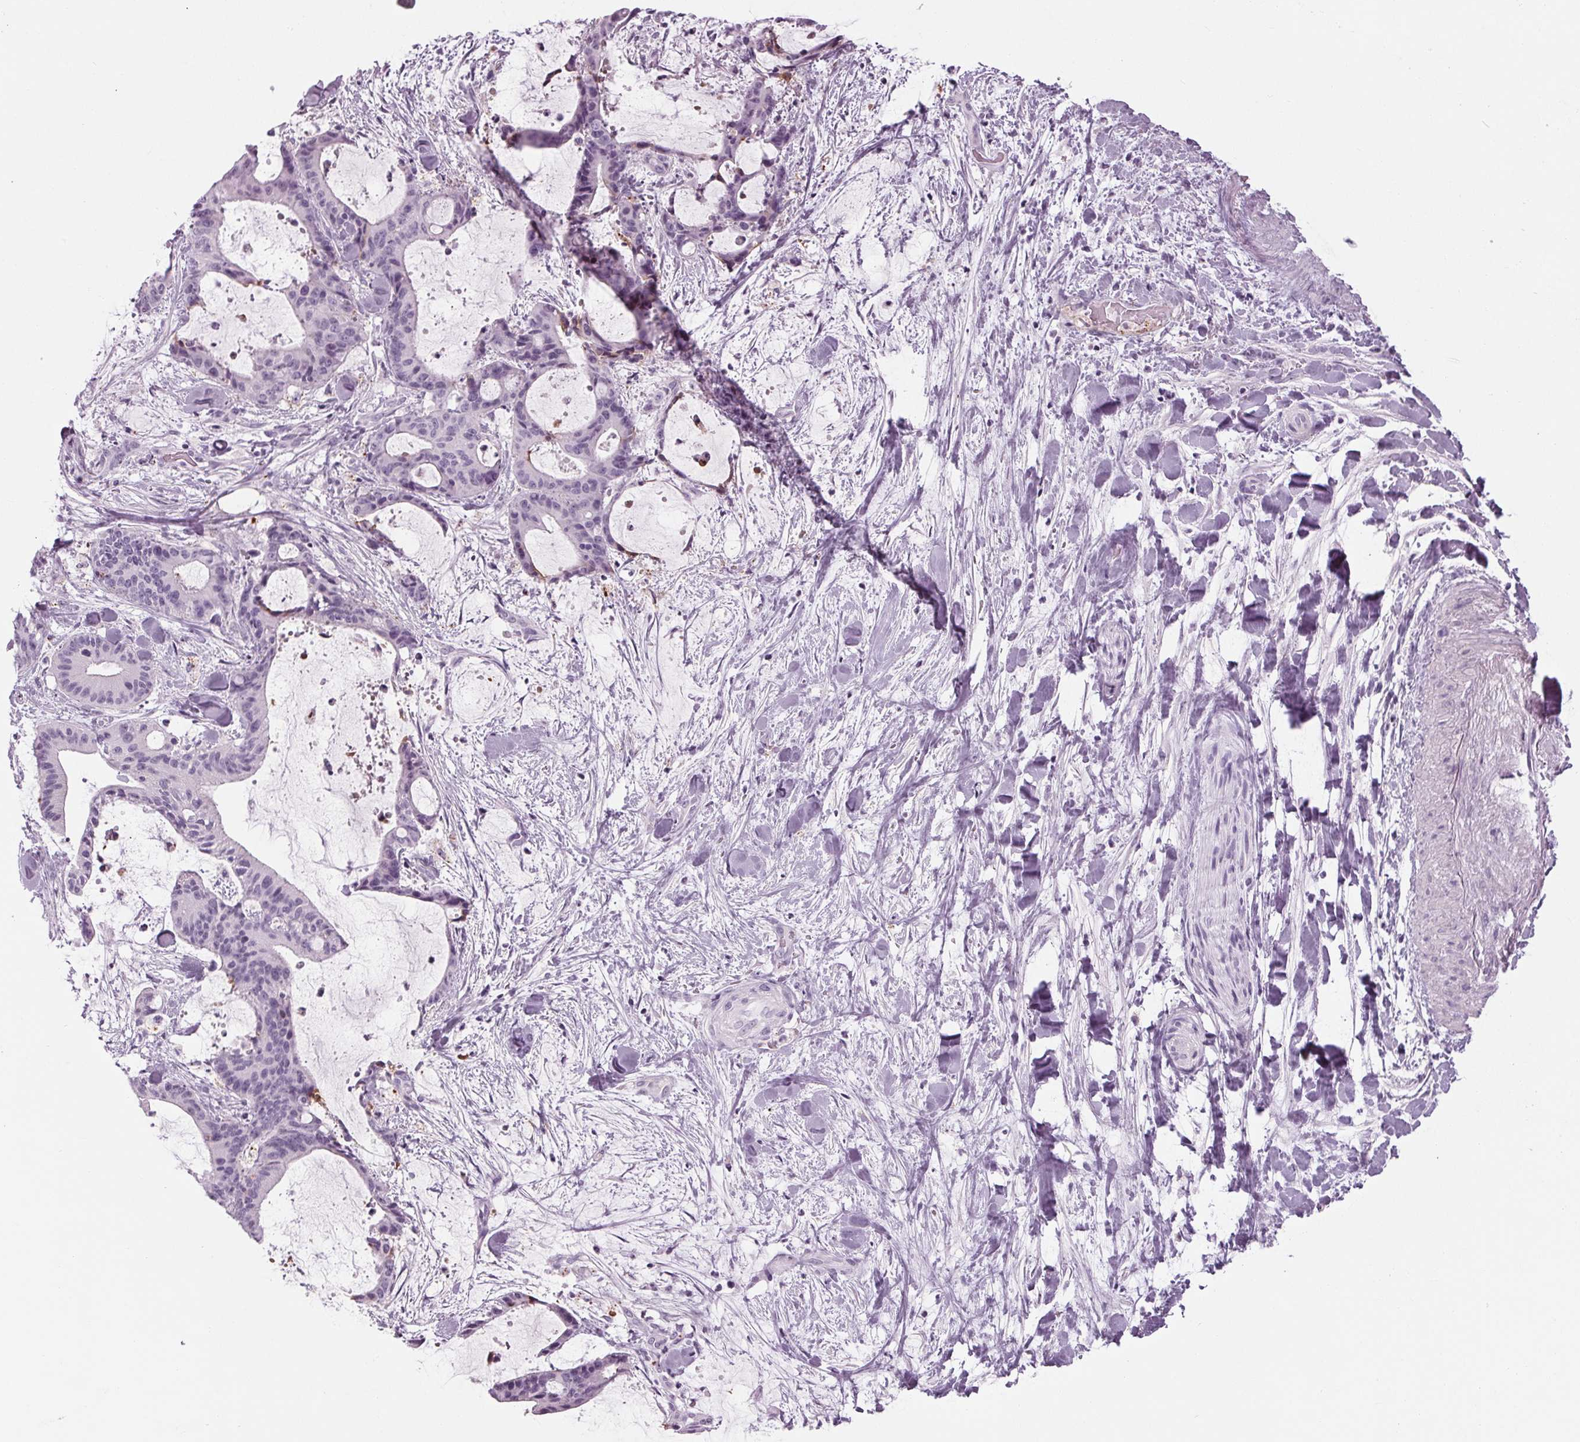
{"staining": {"intensity": "negative", "quantity": "none", "location": "none"}, "tissue": "liver cancer", "cell_type": "Tumor cells", "image_type": "cancer", "snomed": [{"axis": "morphology", "description": "Cholangiocarcinoma"}, {"axis": "topography", "description": "Liver"}], "caption": "Tumor cells are negative for brown protein staining in liver cholangiocarcinoma.", "gene": "CYP3A43", "patient": {"sex": "female", "age": 73}}